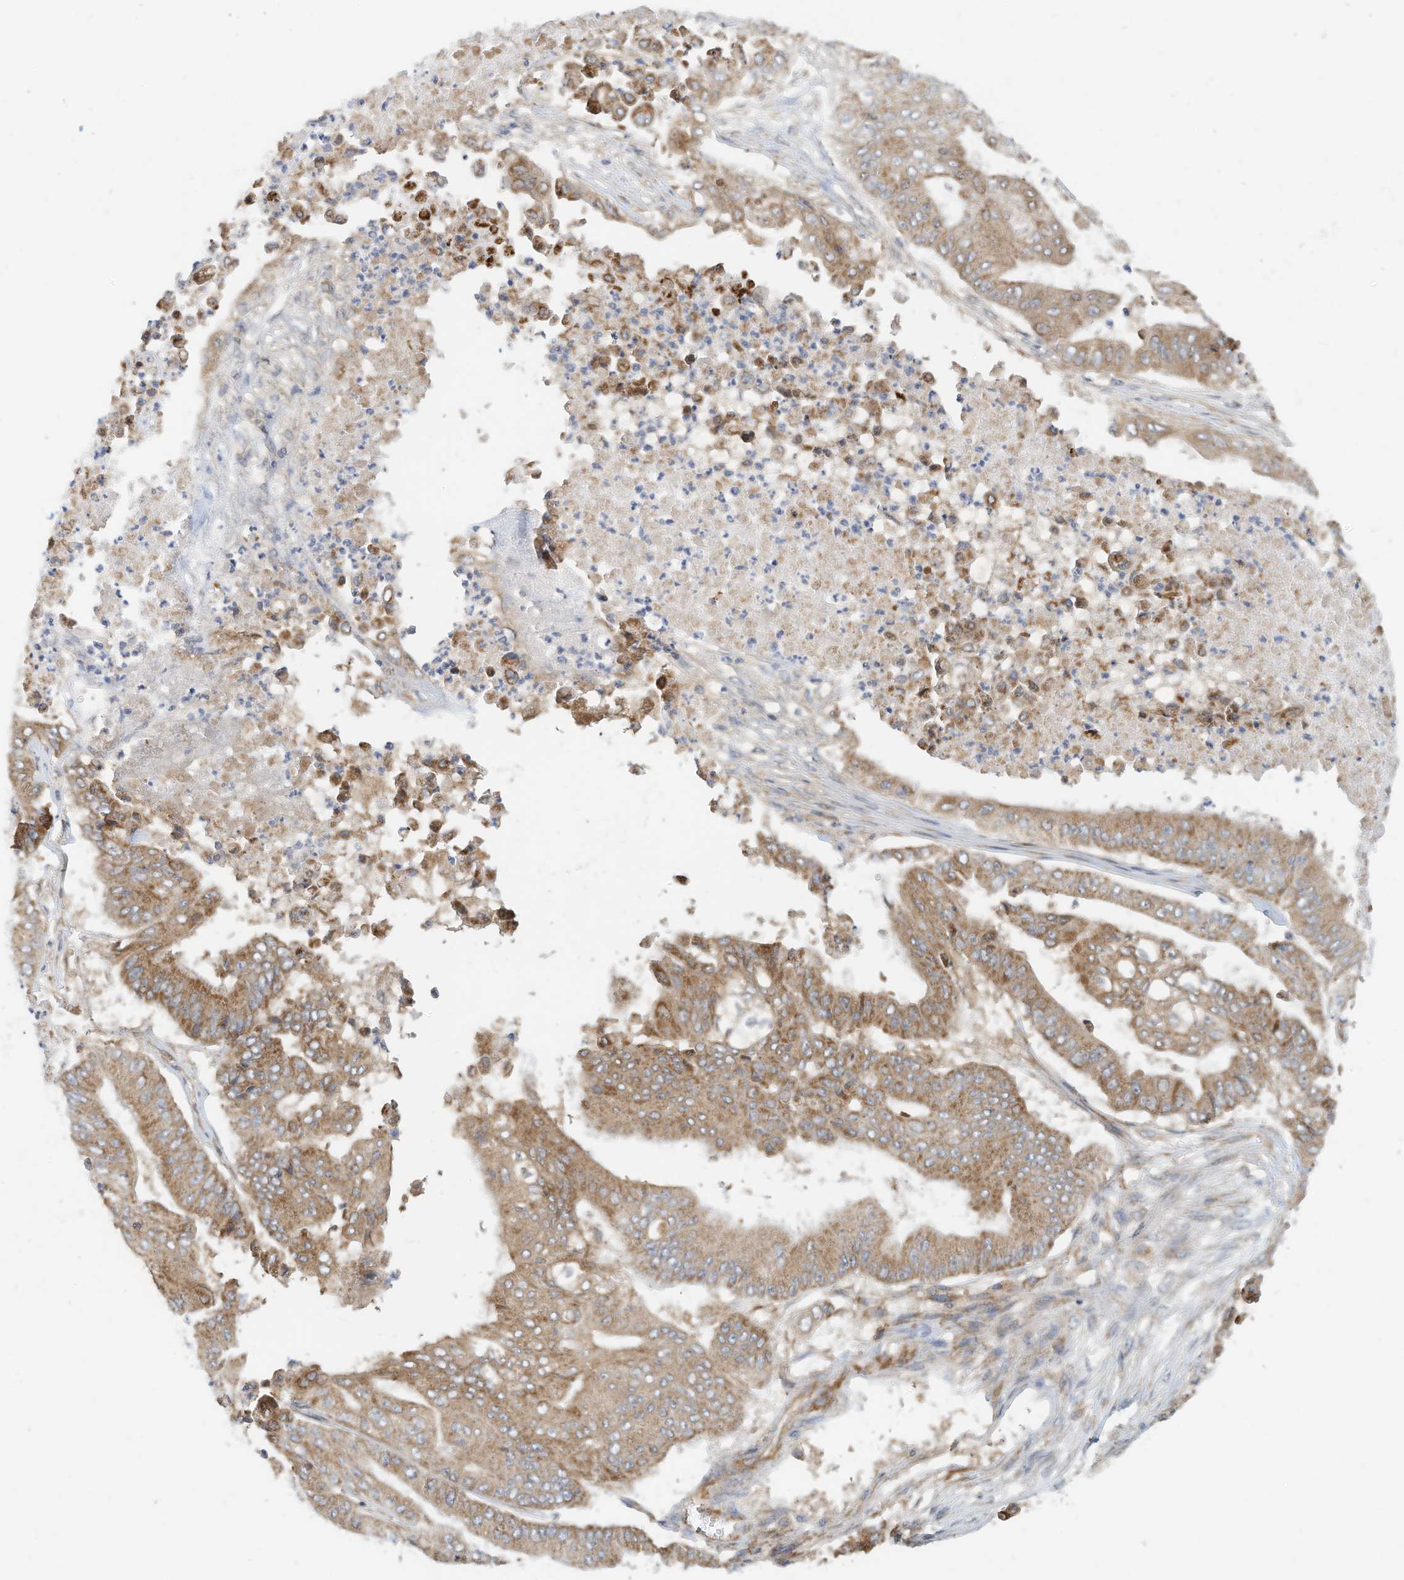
{"staining": {"intensity": "moderate", "quantity": ">75%", "location": "cytoplasmic/membranous"}, "tissue": "pancreatic cancer", "cell_type": "Tumor cells", "image_type": "cancer", "snomed": [{"axis": "morphology", "description": "Adenocarcinoma, NOS"}, {"axis": "topography", "description": "Pancreas"}], "caption": "About >75% of tumor cells in adenocarcinoma (pancreatic) demonstrate moderate cytoplasmic/membranous protein staining as visualized by brown immunohistochemical staining.", "gene": "METTL6", "patient": {"sex": "female", "age": 77}}